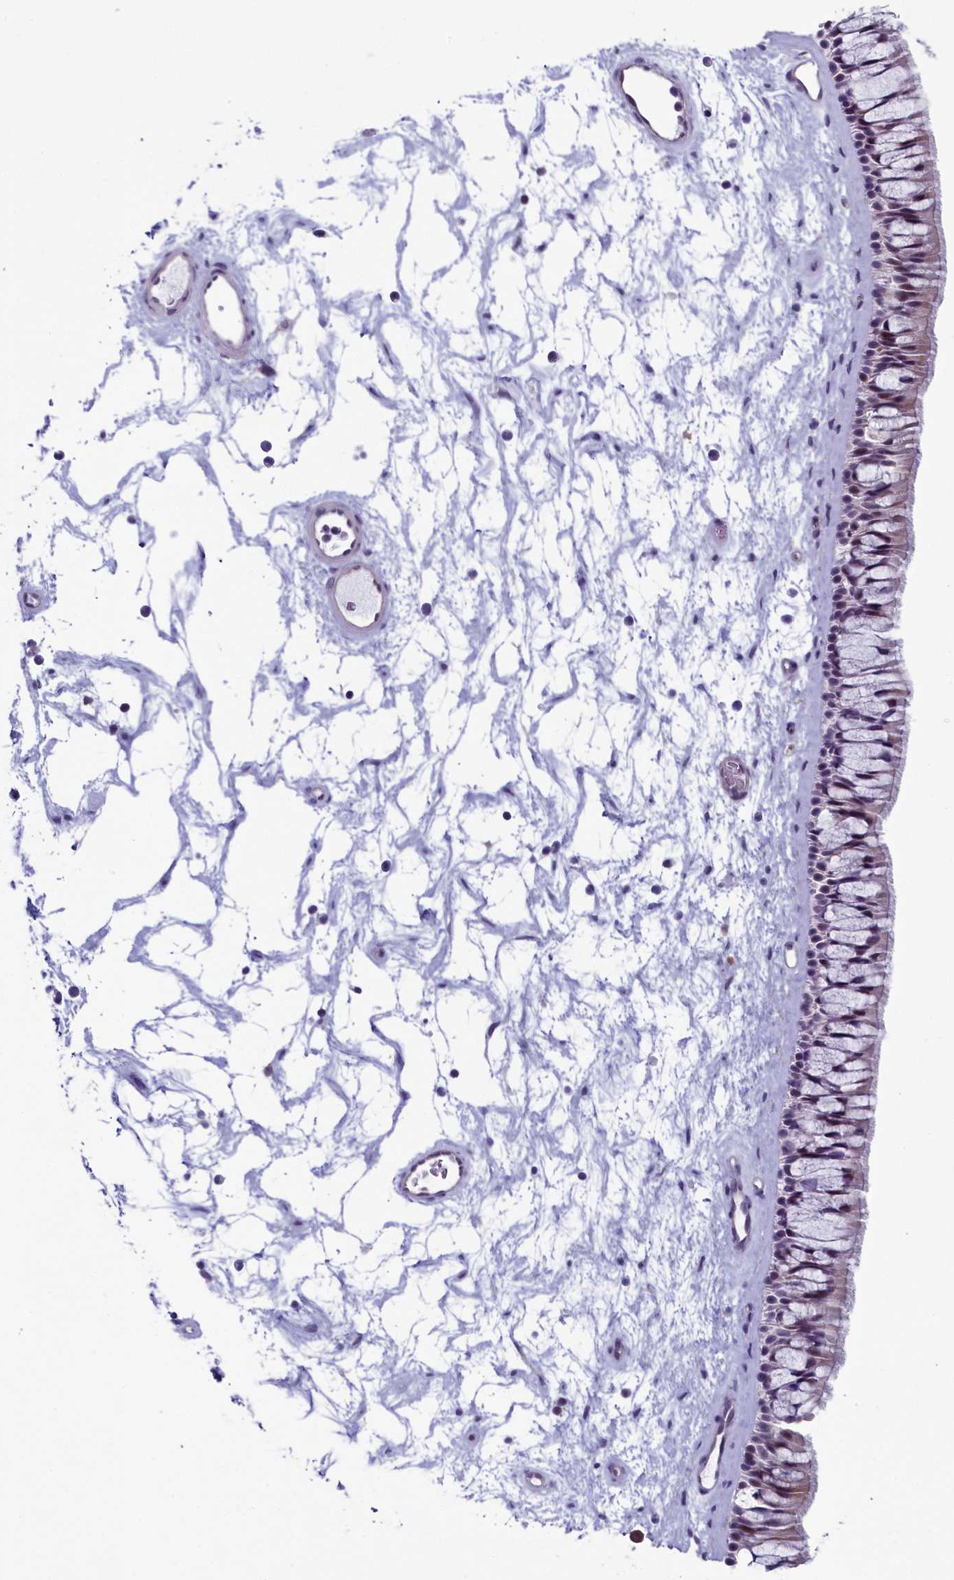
{"staining": {"intensity": "weak", "quantity": "<25%", "location": "cytoplasmic/membranous,nuclear"}, "tissue": "nasopharynx", "cell_type": "Respiratory epithelial cells", "image_type": "normal", "snomed": [{"axis": "morphology", "description": "Normal tissue, NOS"}, {"axis": "topography", "description": "Nasopharynx"}], "caption": "An immunohistochemistry image of benign nasopharynx is shown. There is no staining in respiratory epithelial cells of nasopharynx. (DAB (3,3'-diaminobenzidine) immunohistochemistry visualized using brightfield microscopy, high magnification).", "gene": "CNEP1R1", "patient": {"sex": "male", "age": 64}}